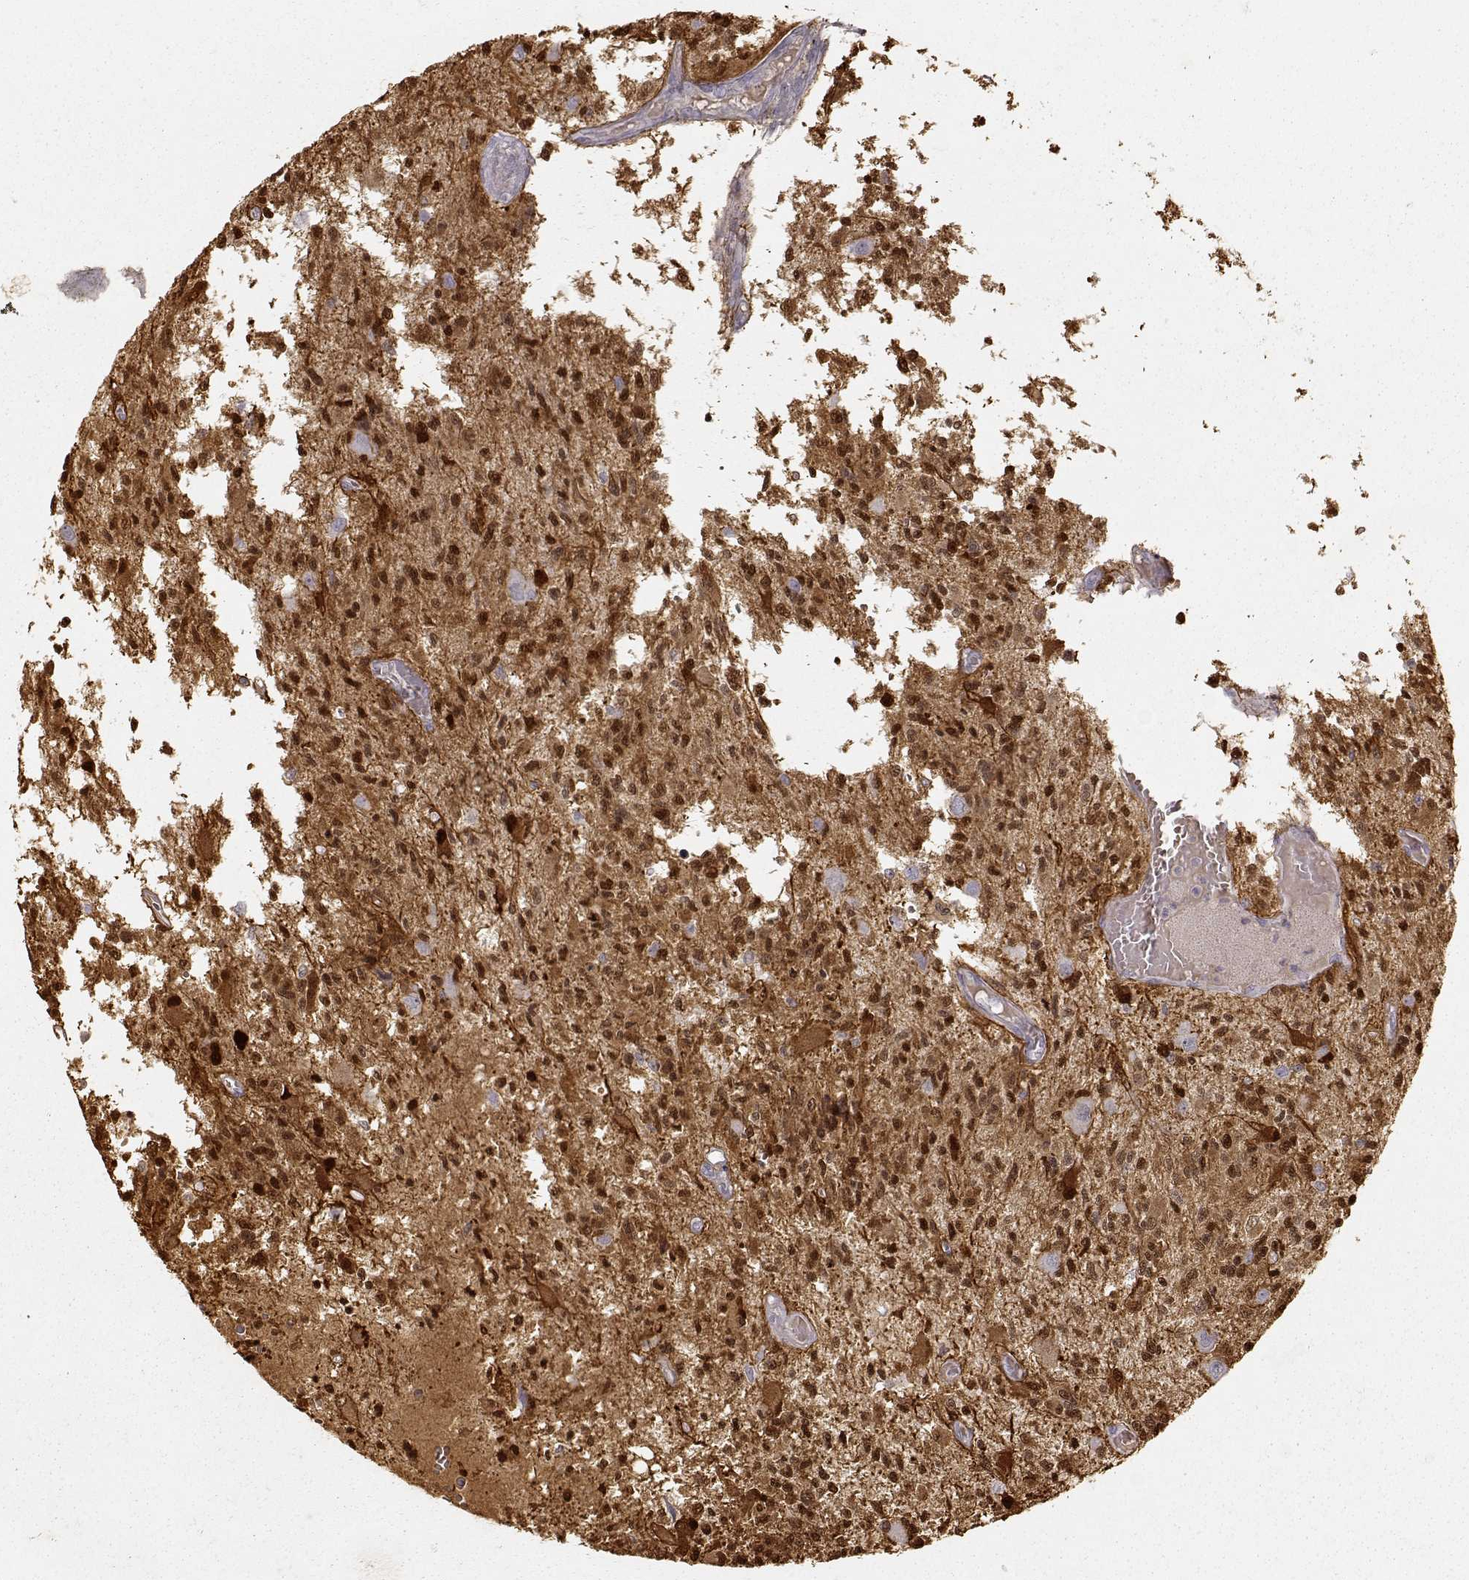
{"staining": {"intensity": "strong", "quantity": ">75%", "location": "cytoplasmic/membranous,nuclear"}, "tissue": "glioma", "cell_type": "Tumor cells", "image_type": "cancer", "snomed": [{"axis": "morphology", "description": "Glioma, malignant, High grade"}, {"axis": "topography", "description": "Brain"}], "caption": "There is high levels of strong cytoplasmic/membranous and nuclear staining in tumor cells of malignant glioma (high-grade), as demonstrated by immunohistochemical staining (brown color).", "gene": "S100B", "patient": {"sex": "female", "age": 63}}